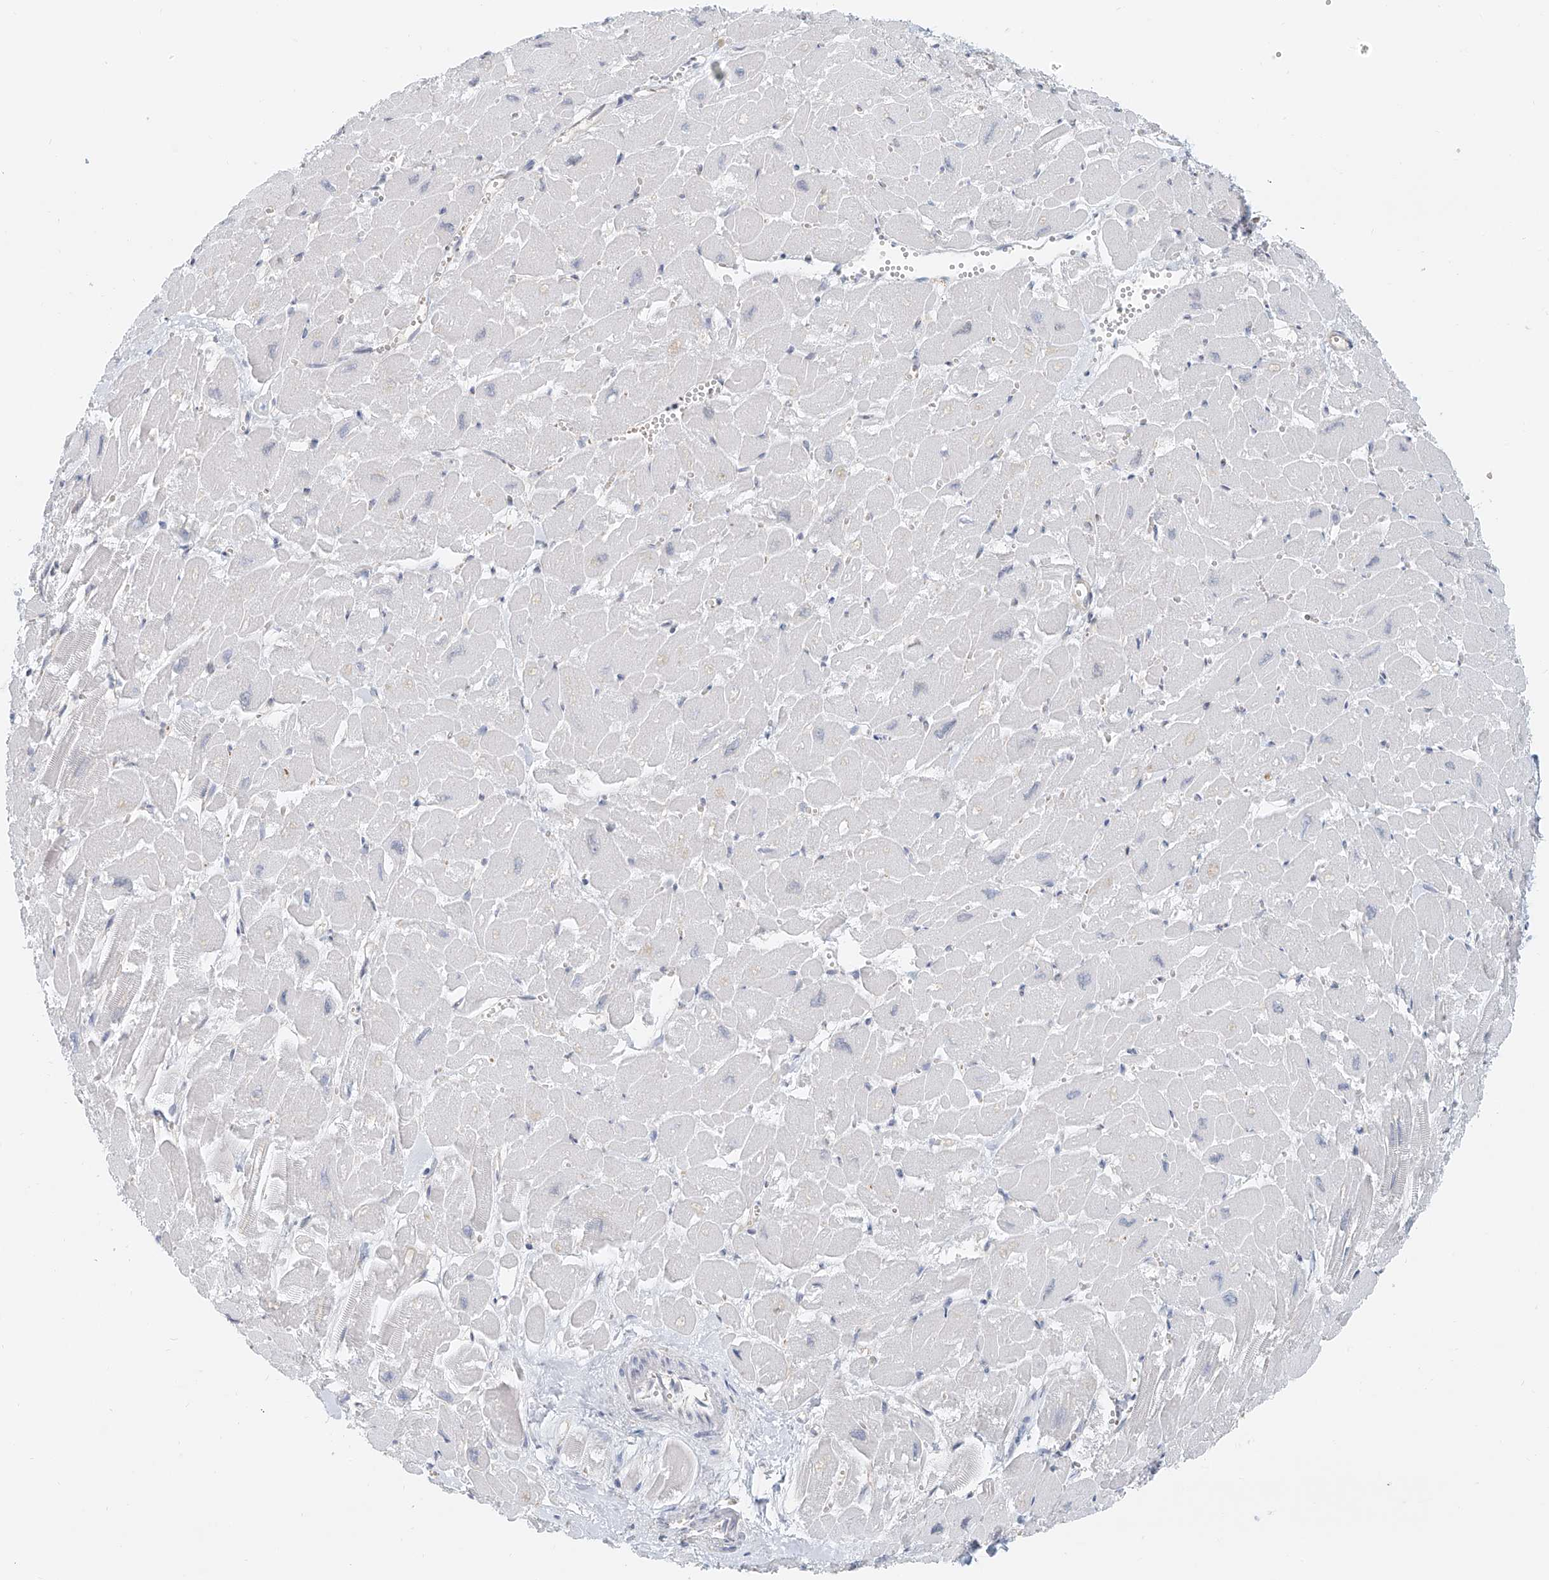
{"staining": {"intensity": "moderate", "quantity": "<25%", "location": "nuclear"}, "tissue": "heart muscle", "cell_type": "Cardiomyocytes", "image_type": "normal", "snomed": [{"axis": "morphology", "description": "Normal tissue, NOS"}, {"axis": "topography", "description": "Heart"}], "caption": "Cardiomyocytes show moderate nuclear staining in about <25% of cells in unremarkable heart muscle.", "gene": "SASH1", "patient": {"sex": "male", "age": 54}}